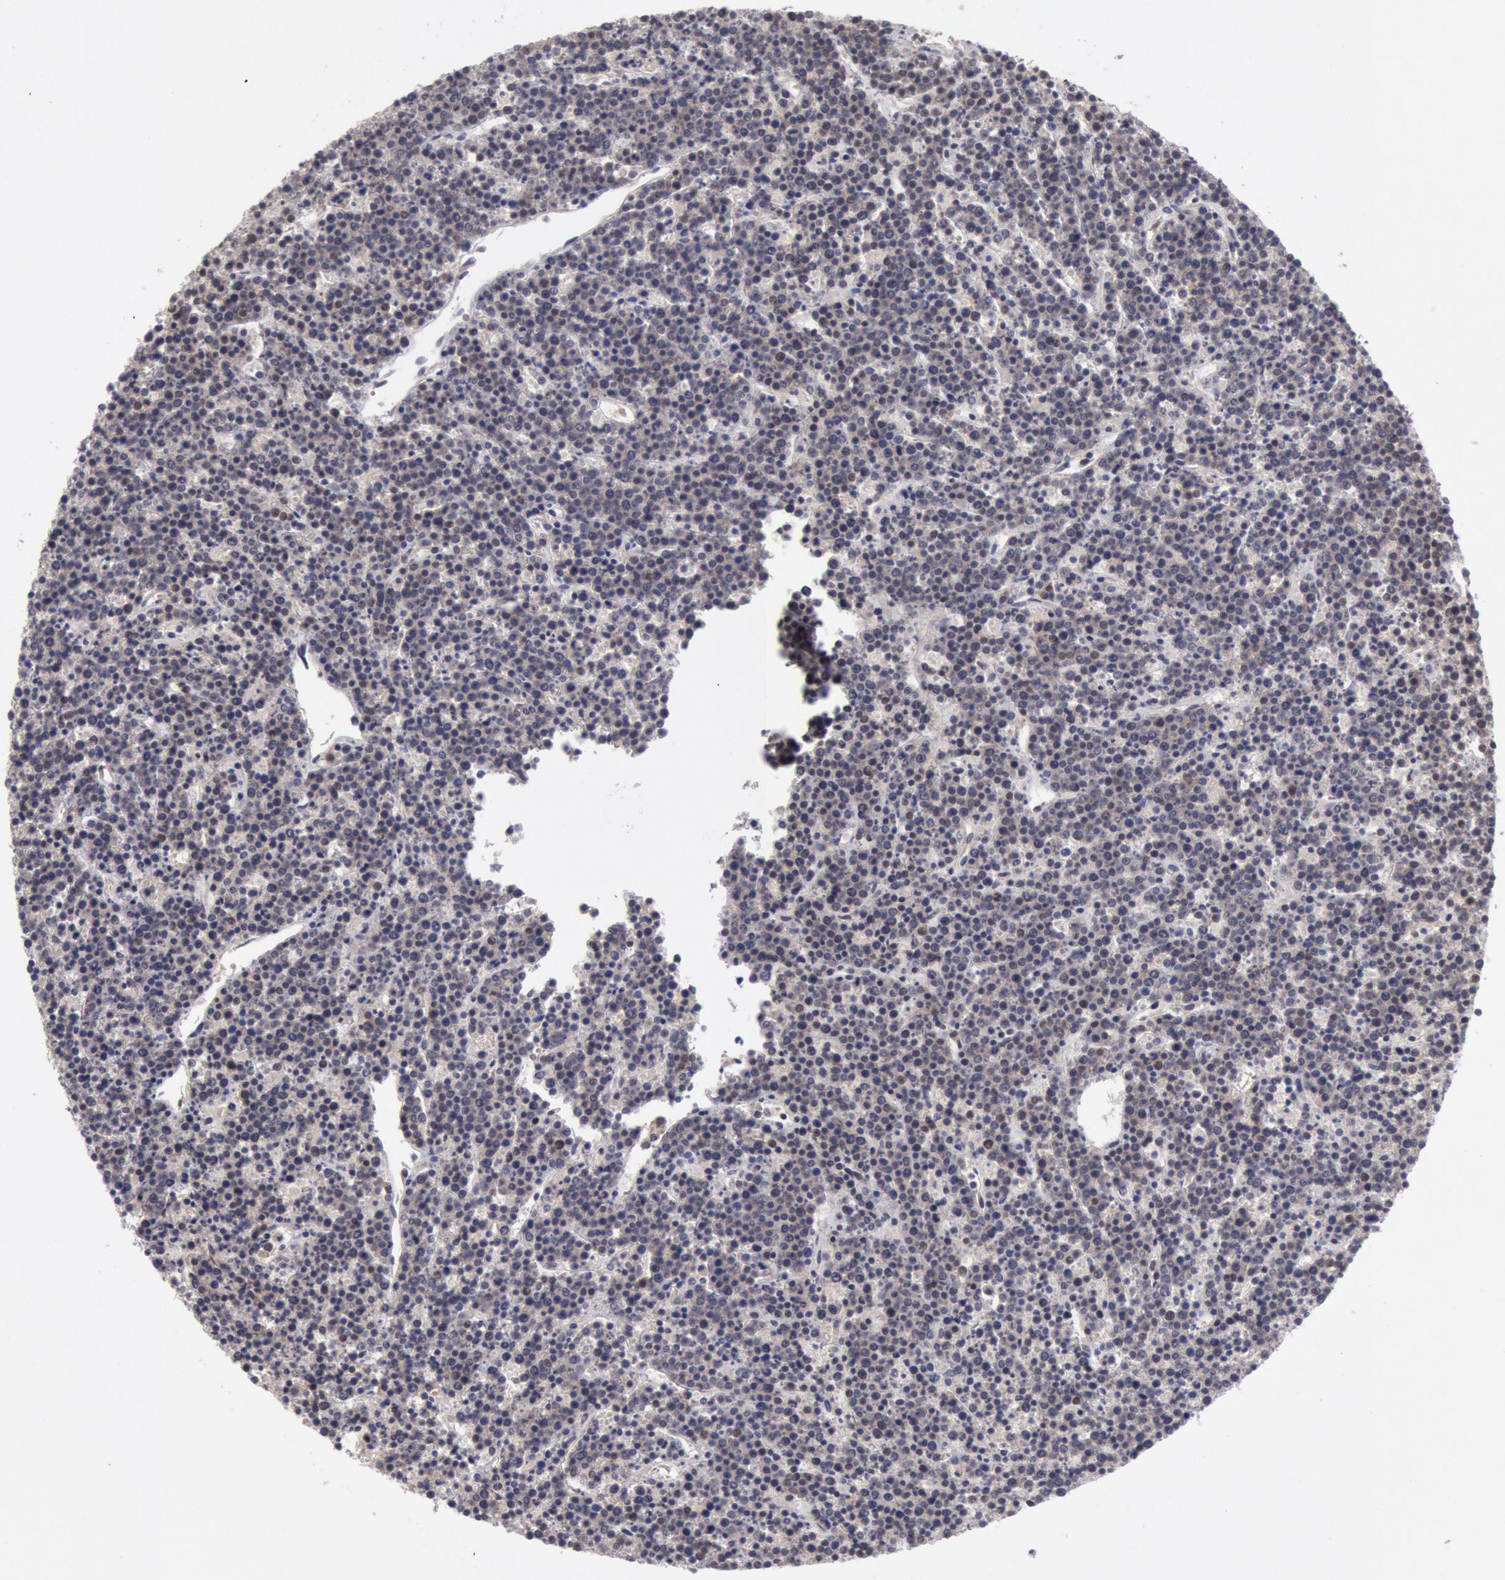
{"staining": {"intensity": "weak", "quantity": "25%-75%", "location": "nuclear"}, "tissue": "lymphoma", "cell_type": "Tumor cells", "image_type": "cancer", "snomed": [{"axis": "morphology", "description": "Malignant lymphoma, non-Hodgkin's type, High grade"}, {"axis": "topography", "description": "Ovary"}], "caption": "Human lymphoma stained with a brown dye reveals weak nuclear positive staining in about 25%-75% of tumor cells.", "gene": "PPP4R3B", "patient": {"sex": "female", "age": 56}}